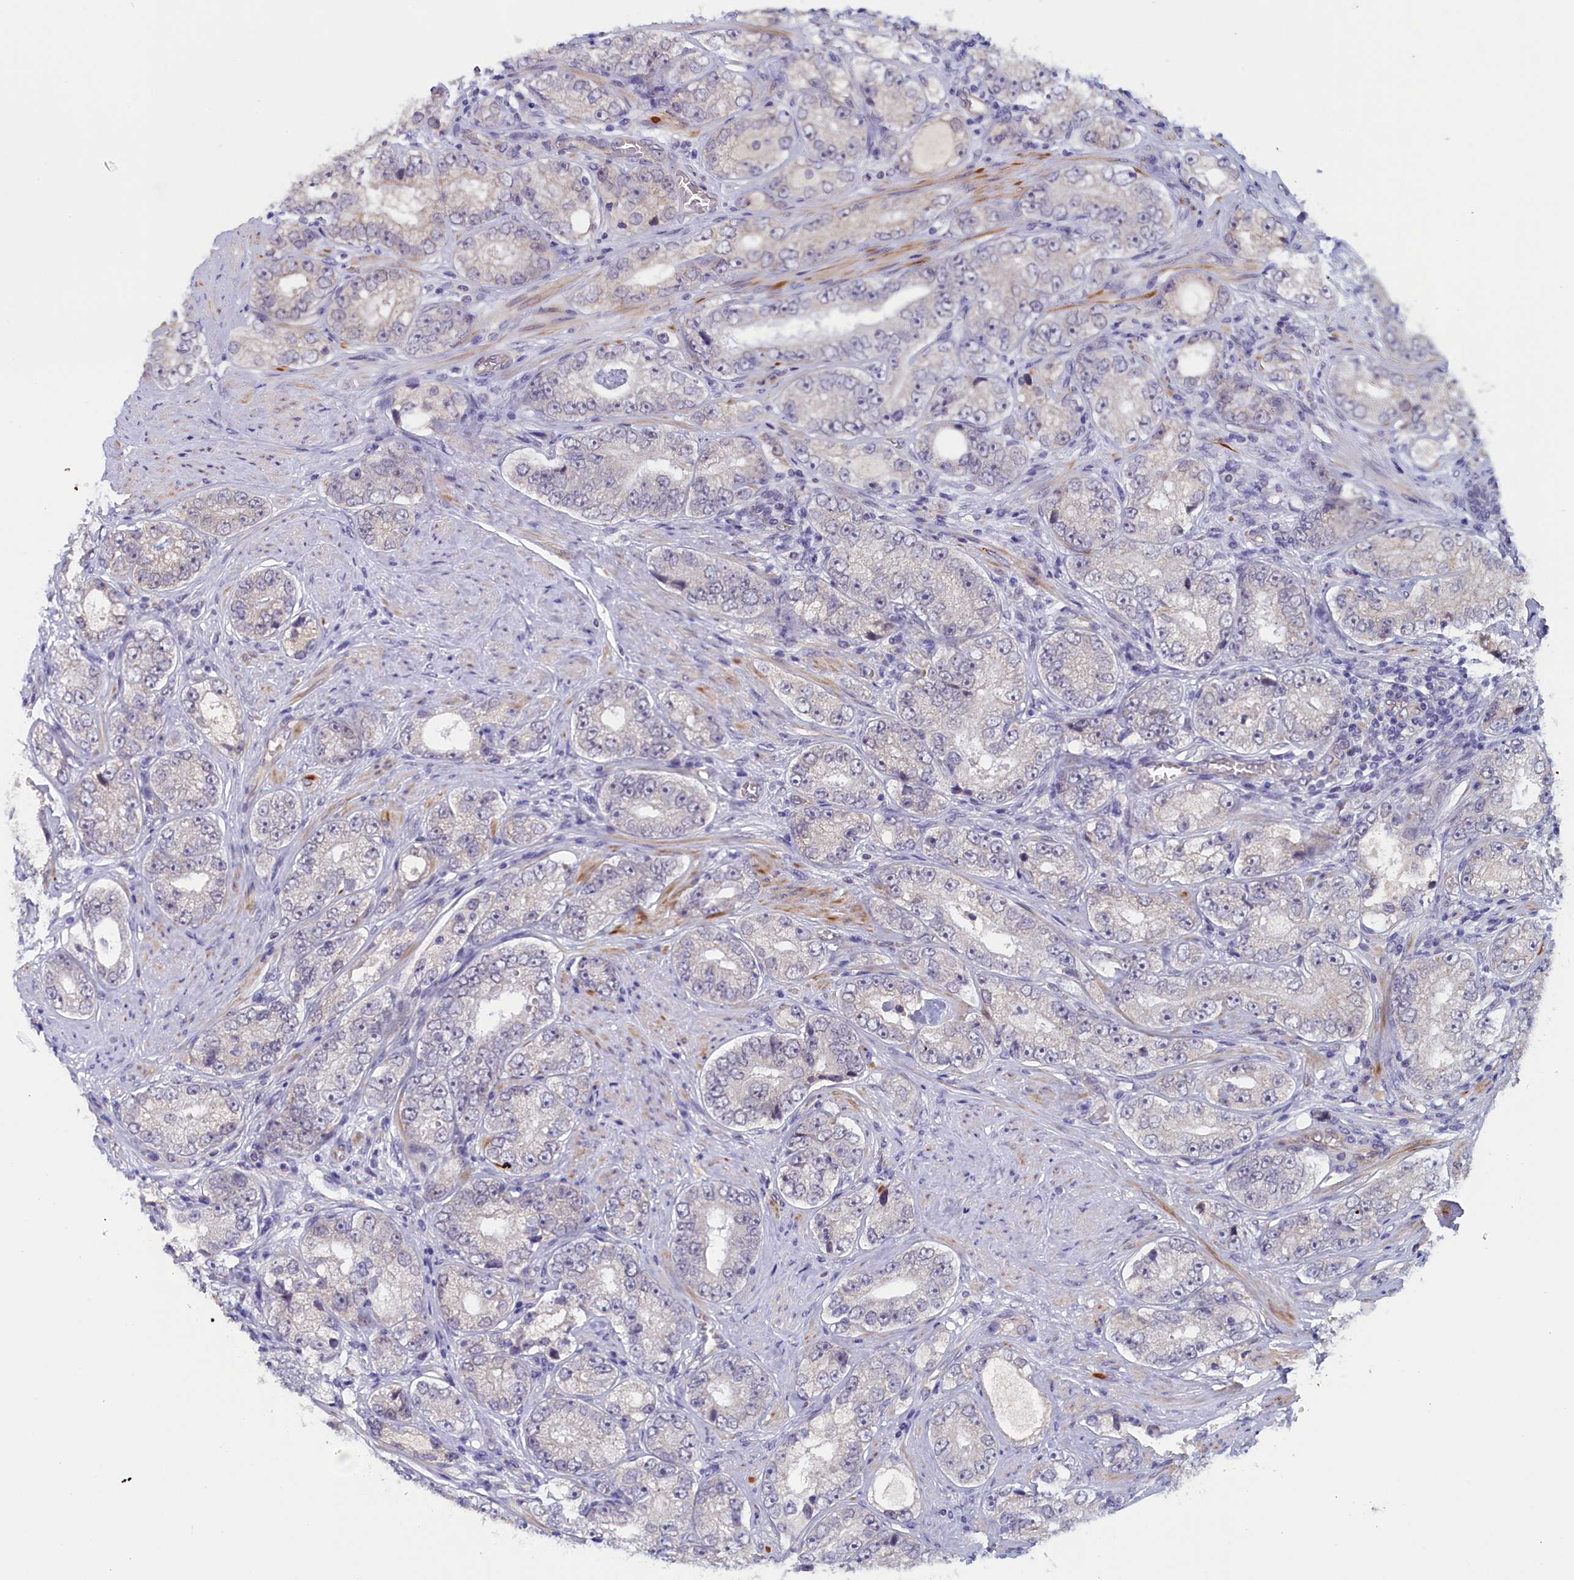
{"staining": {"intensity": "negative", "quantity": "none", "location": "none"}, "tissue": "prostate cancer", "cell_type": "Tumor cells", "image_type": "cancer", "snomed": [{"axis": "morphology", "description": "Adenocarcinoma, High grade"}, {"axis": "topography", "description": "Prostate"}], "caption": "Tumor cells show no significant protein expression in high-grade adenocarcinoma (prostate).", "gene": "IGFALS", "patient": {"sex": "male", "age": 56}}